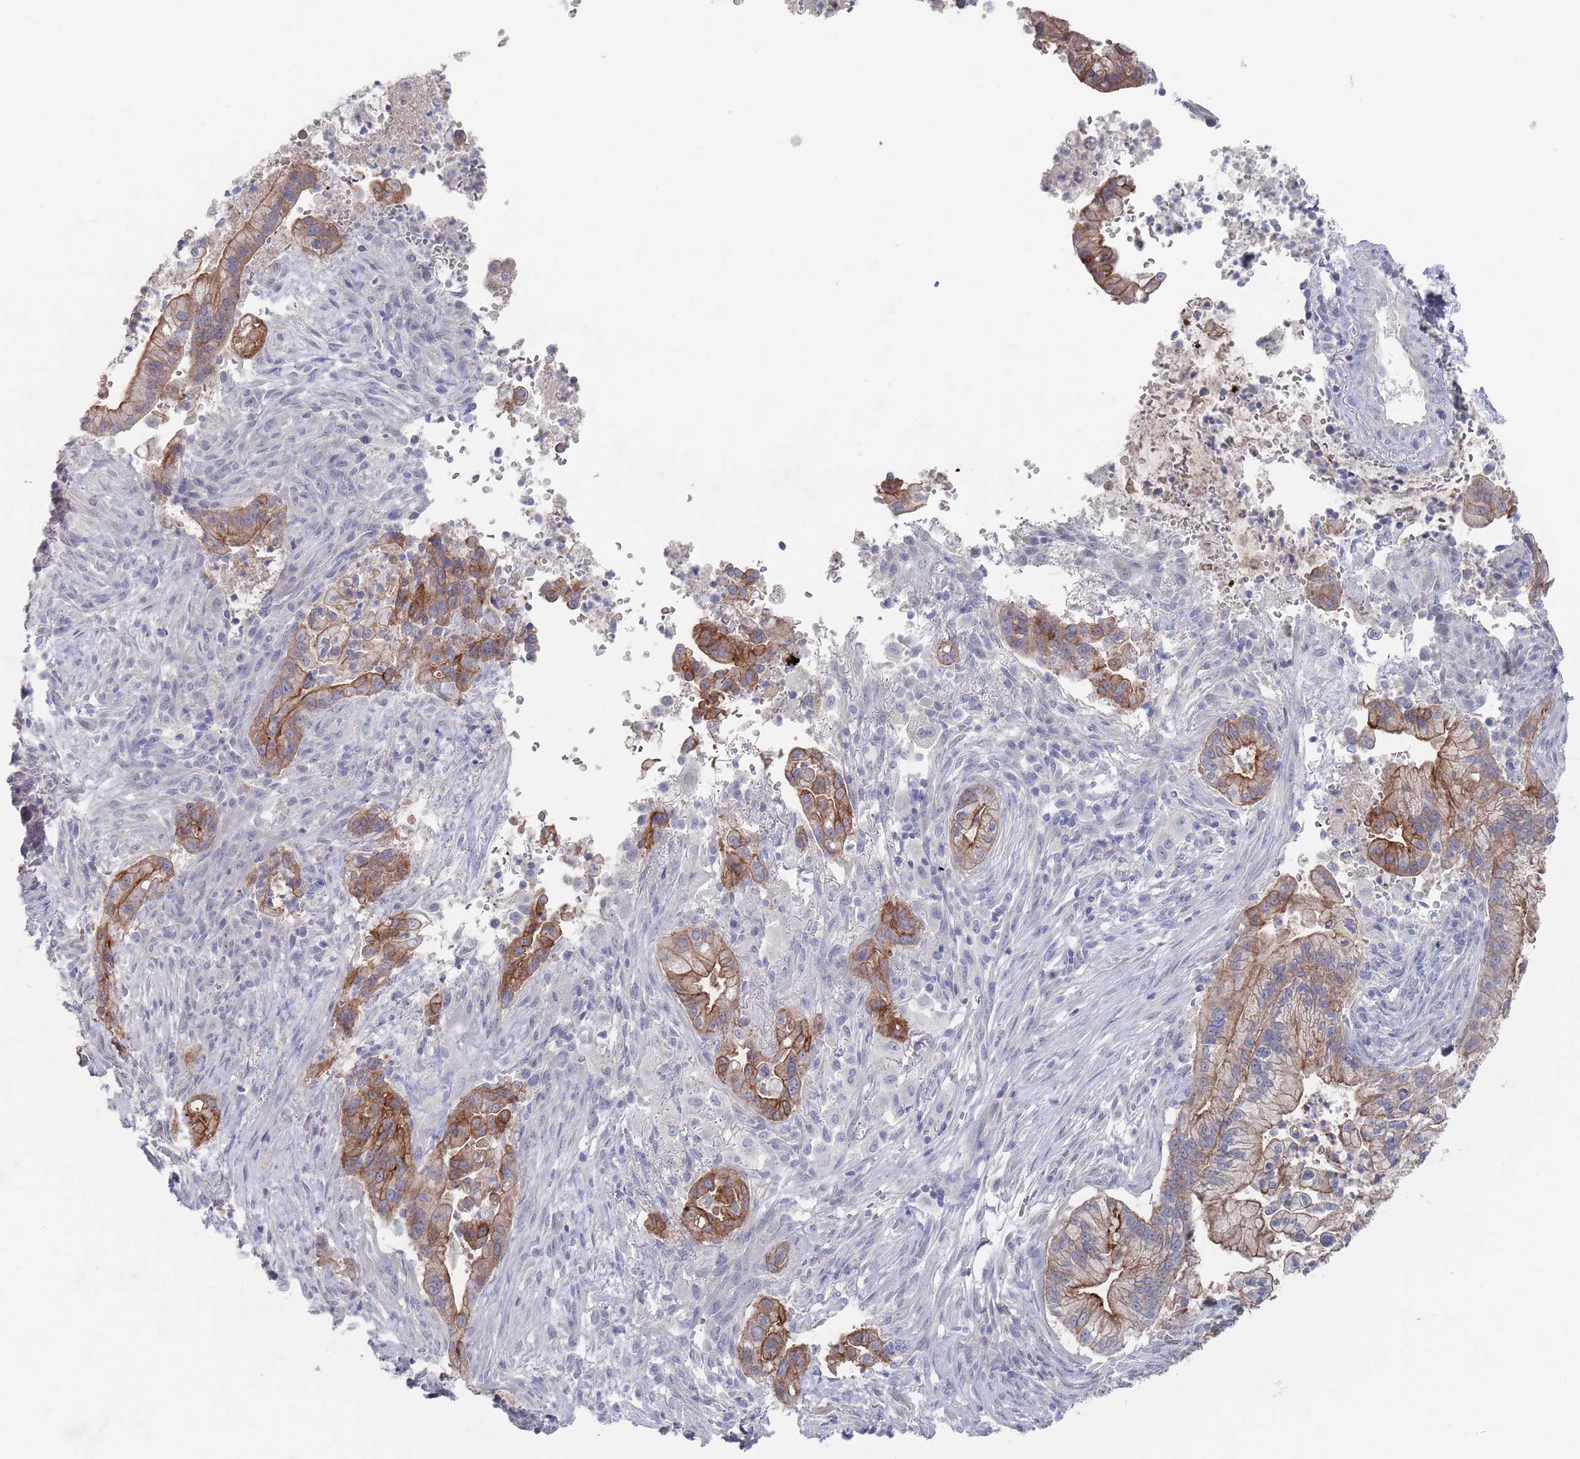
{"staining": {"intensity": "moderate", "quantity": ">75%", "location": "cytoplasmic/membranous"}, "tissue": "pancreatic cancer", "cell_type": "Tumor cells", "image_type": "cancer", "snomed": [{"axis": "morphology", "description": "Adenocarcinoma, NOS"}, {"axis": "topography", "description": "Pancreas"}], "caption": "Pancreatic cancer stained with immunohistochemistry exhibits moderate cytoplasmic/membranous staining in approximately >75% of tumor cells.", "gene": "PROM2", "patient": {"sex": "male", "age": 44}}